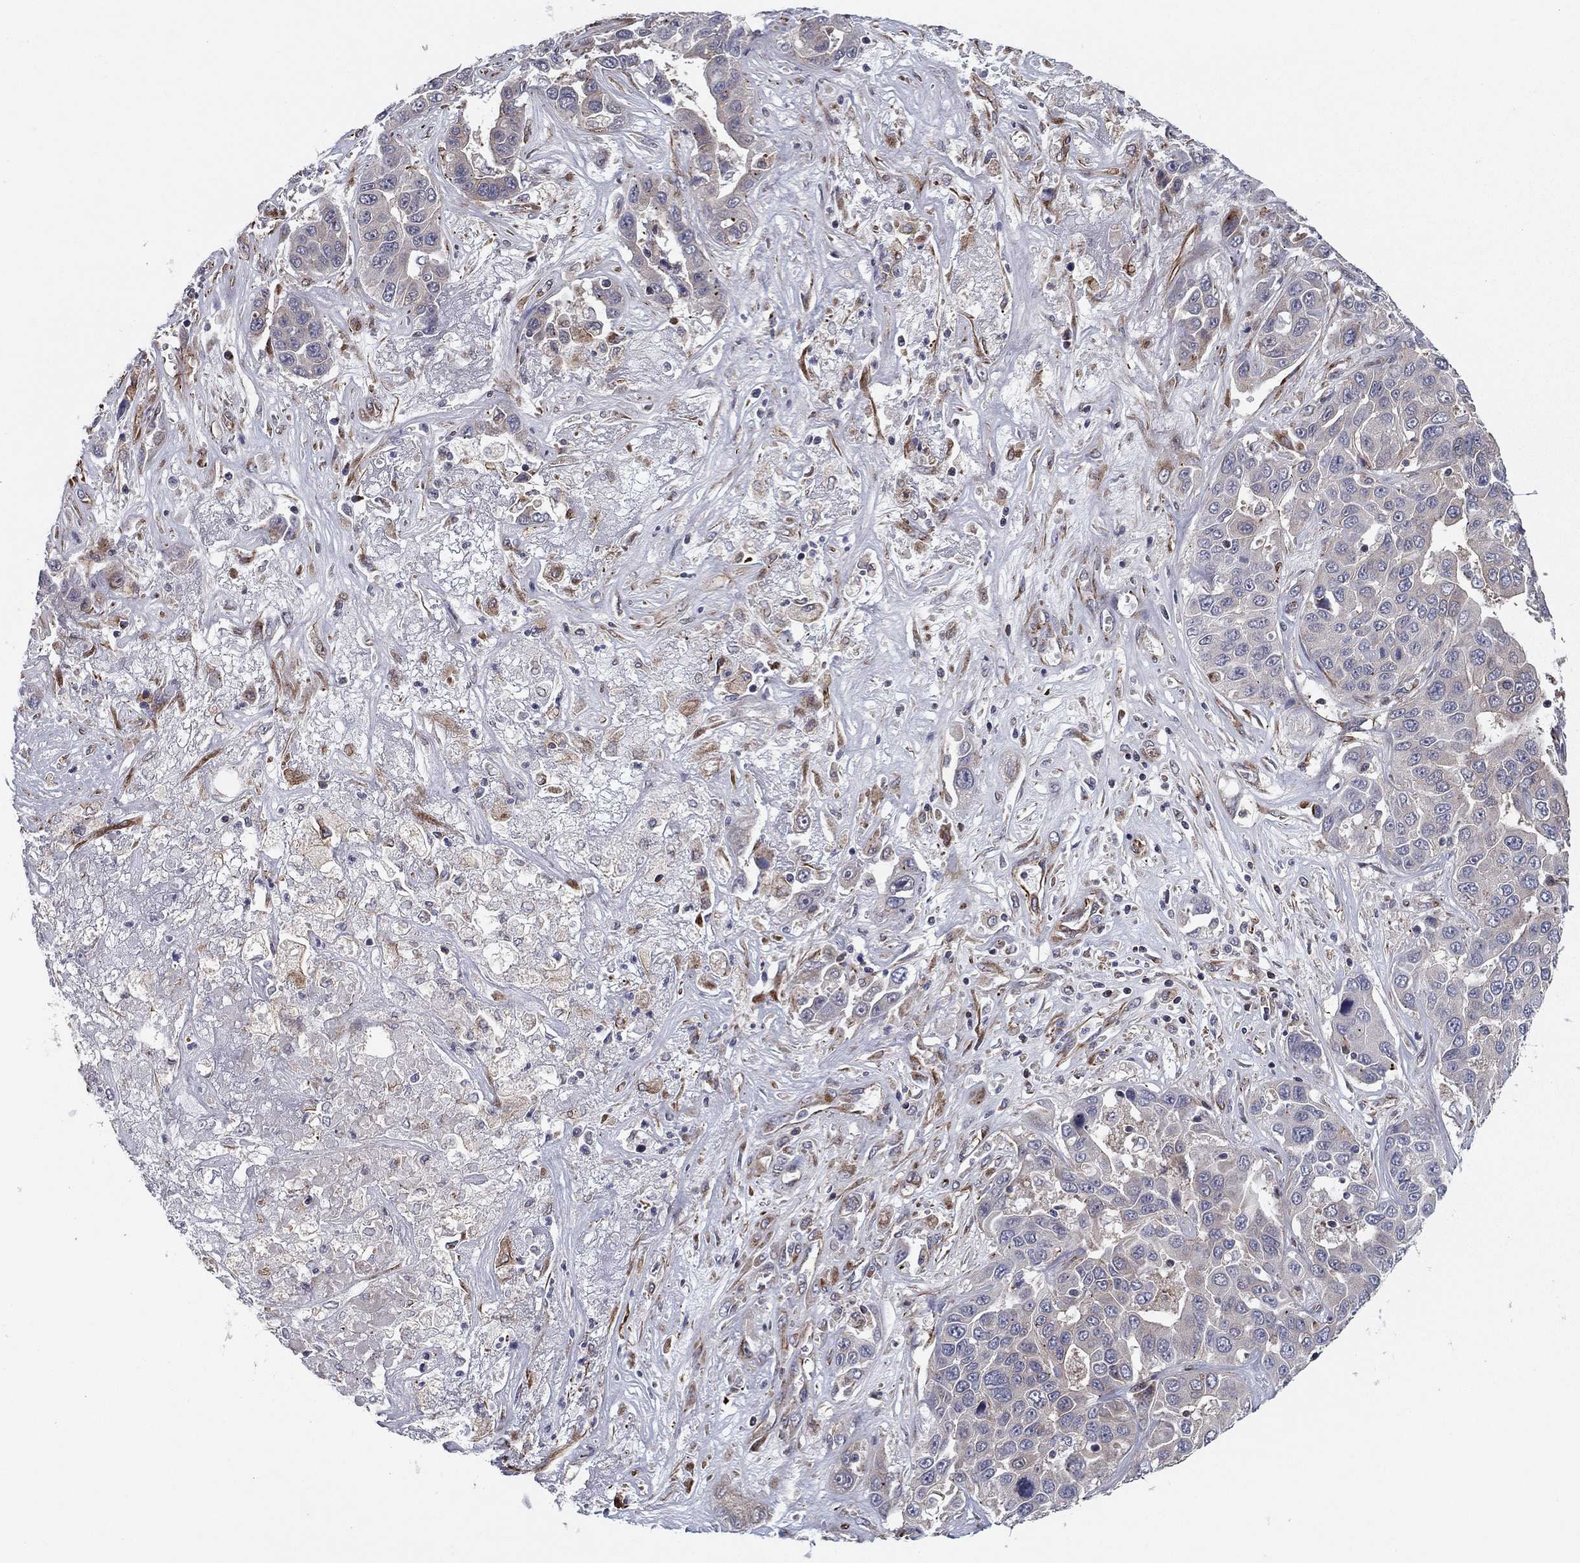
{"staining": {"intensity": "negative", "quantity": "none", "location": "none"}, "tissue": "liver cancer", "cell_type": "Tumor cells", "image_type": "cancer", "snomed": [{"axis": "morphology", "description": "Cholangiocarcinoma"}, {"axis": "topography", "description": "Liver"}], "caption": "Tumor cells show no significant expression in liver cancer (cholangiocarcinoma).", "gene": "CLSTN1", "patient": {"sex": "female", "age": 52}}